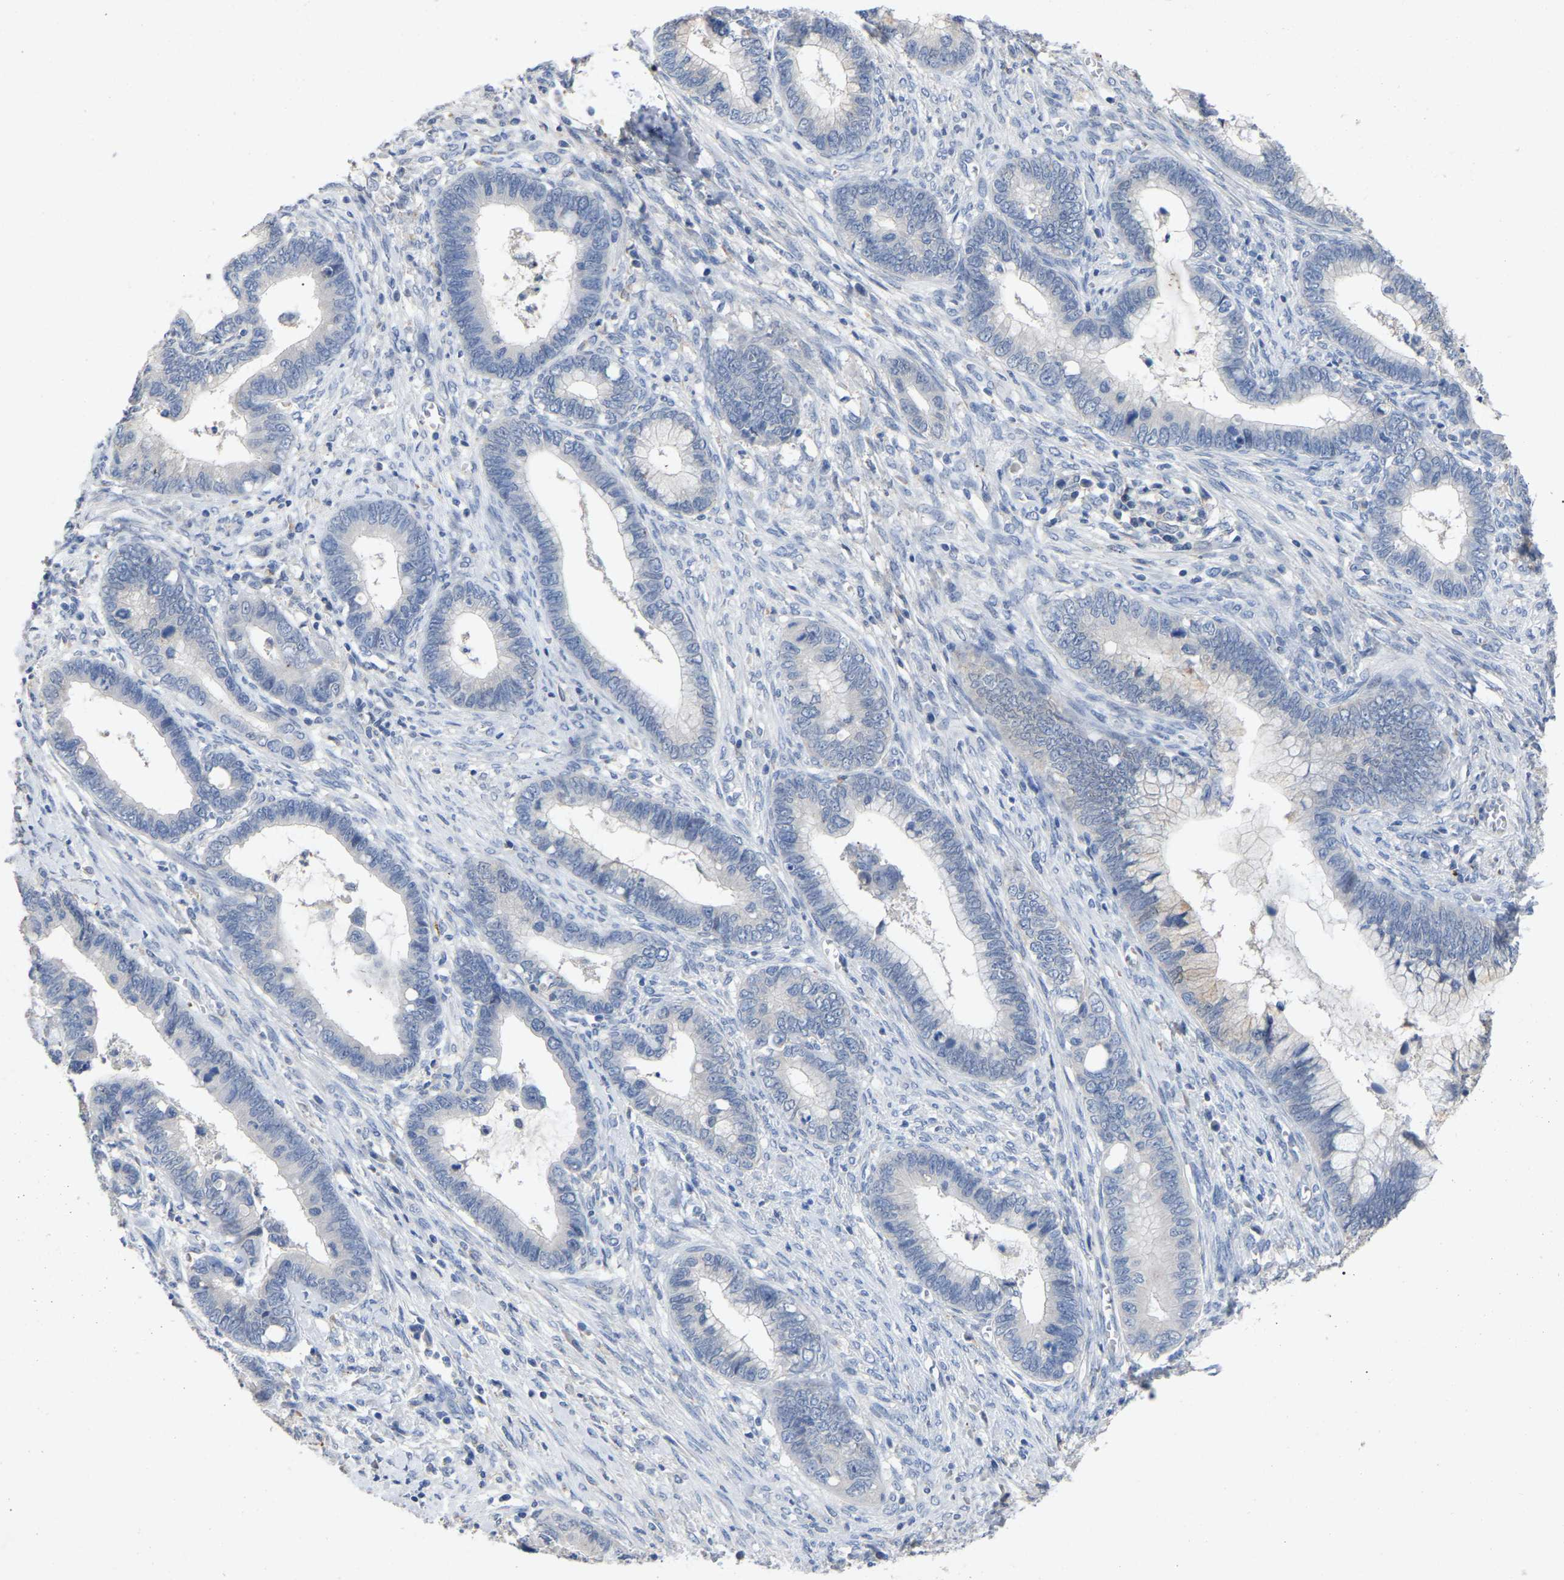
{"staining": {"intensity": "negative", "quantity": "none", "location": "none"}, "tissue": "cervical cancer", "cell_type": "Tumor cells", "image_type": "cancer", "snomed": [{"axis": "morphology", "description": "Adenocarcinoma, NOS"}, {"axis": "topography", "description": "Cervix"}], "caption": "Histopathology image shows no significant protein positivity in tumor cells of cervical cancer.", "gene": "SMPD2", "patient": {"sex": "female", "age": 44}}